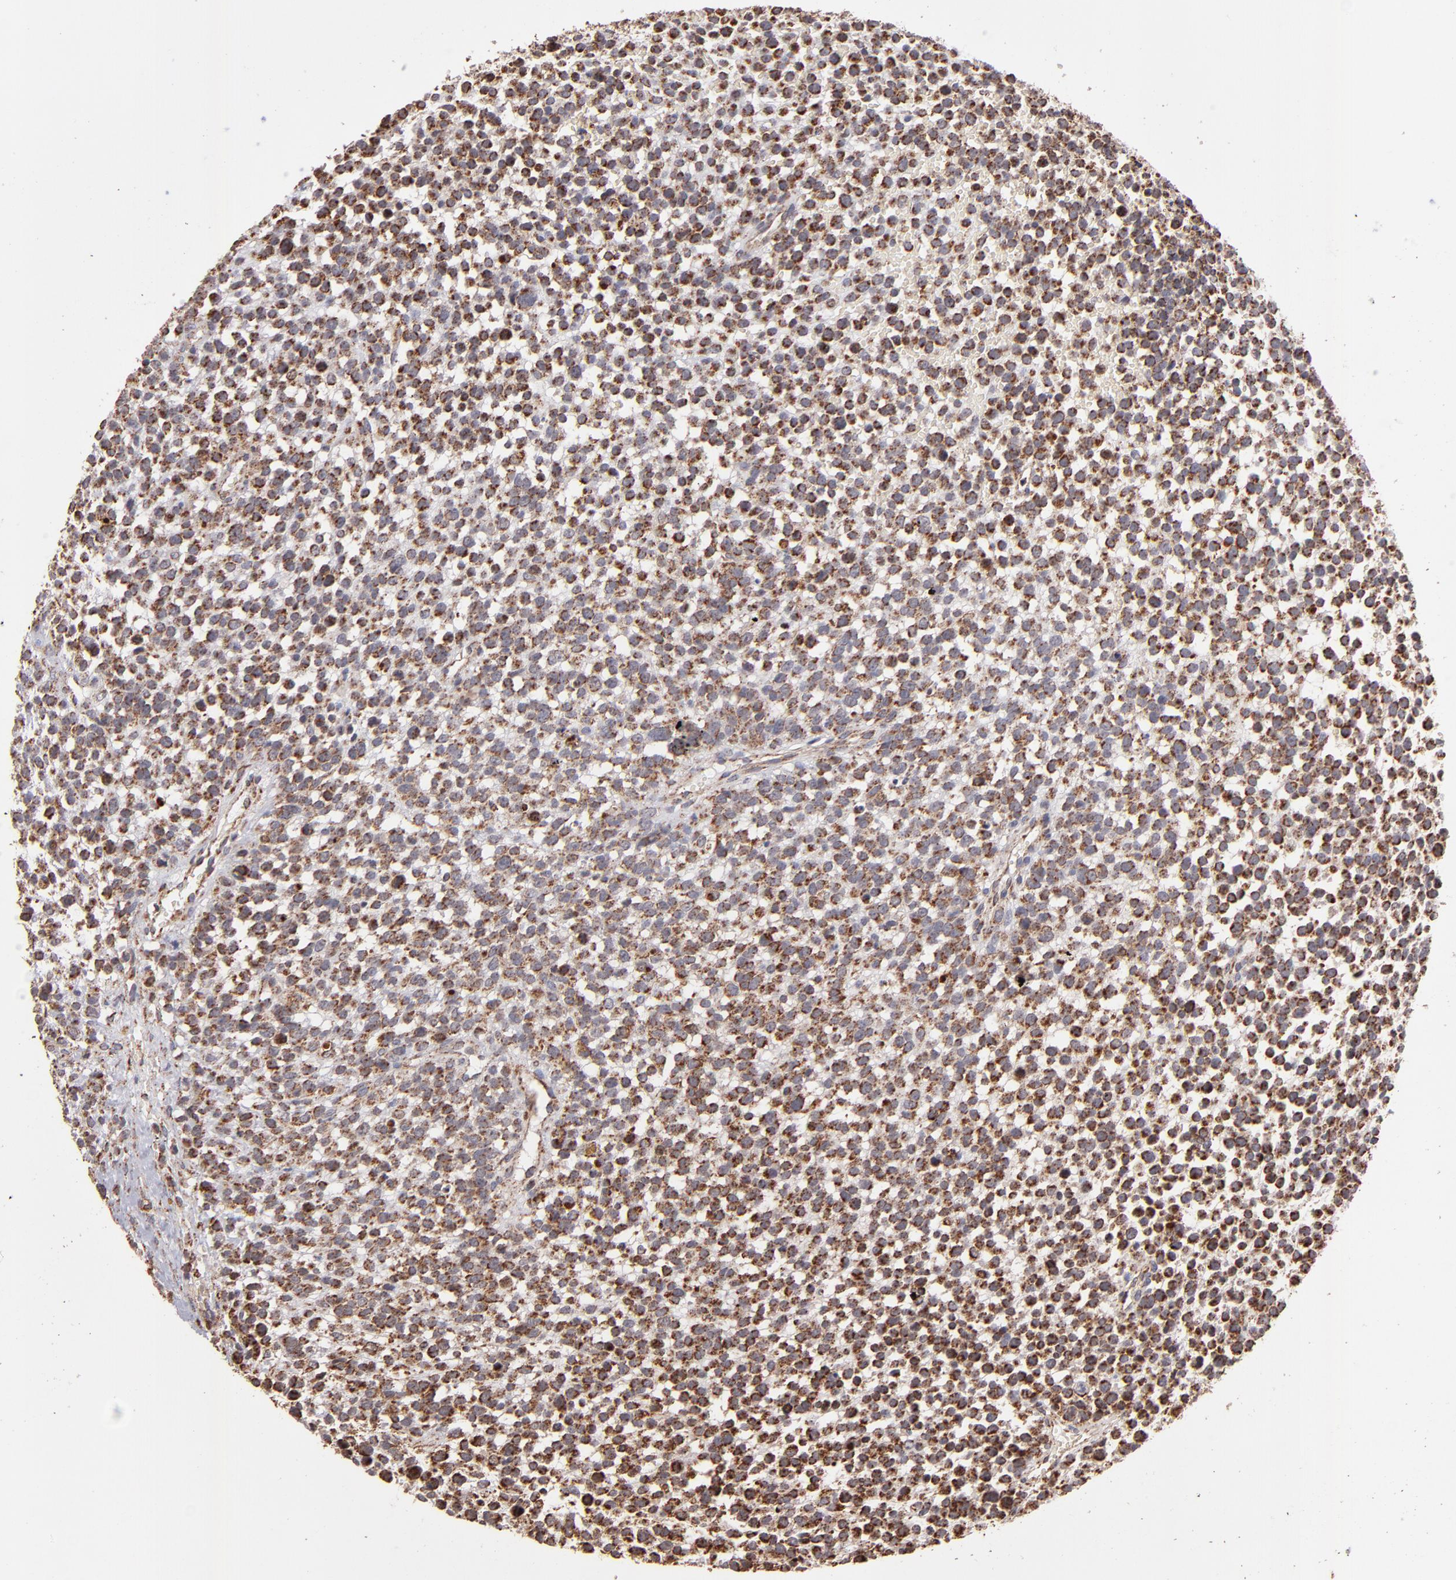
{"staining": {"intensity": "moderate", "quantity": ">75%", "location": "cytoplasmic/membranous"}, "tissue": "glioma", "cell_type": "Tumor cells", "image_type": "cancer", "snomed": [{"axis": "morphology", "description": "Glioma, malignant, High grade"}, {"axis": "topography", "description": "Brain"}], "caption": "Glioma was stained to show a protein in brown. There is medium levels of moderate cytoplasmic/membranous positivity in approximately >75% of tumor cells. The protein of interest is shown in brown color, while the nuclei are stained blue.", "gene": "DLST", "patient": {"sex": "male", "age": 66}}